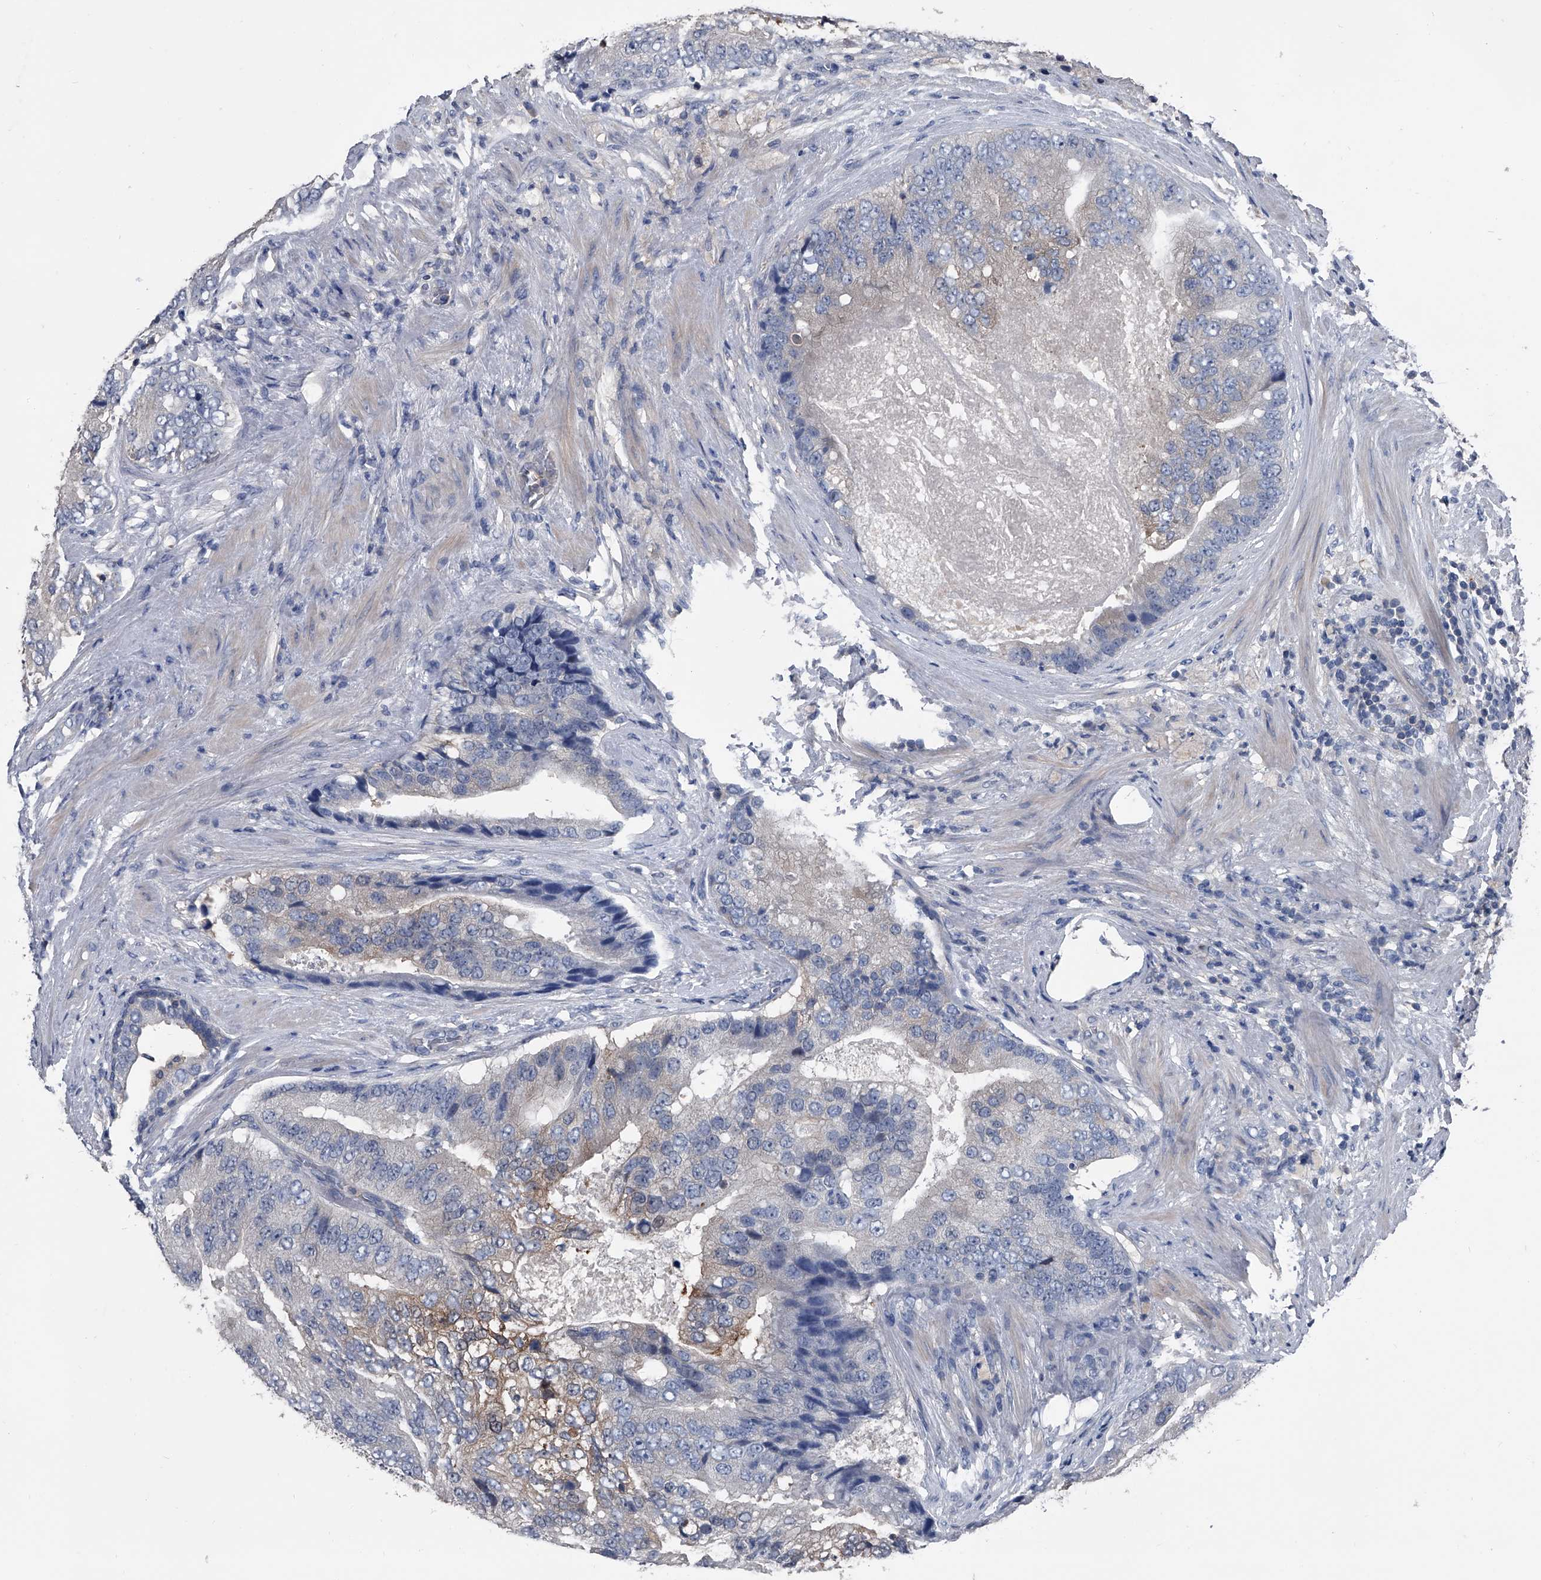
{"staining": {"intensity": "negative", "quantity": "none", "location": "none"}, "tissue": "prostate cancer", "cell_type": "Tumor cells", "image_type": "cancer", "snomed": [{"axis": "morphology", "description": "Adenocarcinoma, High grade"}, {"axis": "topography", "description": "Prostate"}], "caption": "Prostate adenocarcinoma (high-grade) was stained to show a protein in brown. There is no significant positivity in tumor cells.", "gene": "KIF13A", "patient": {"sex": "male", "age": 70}}